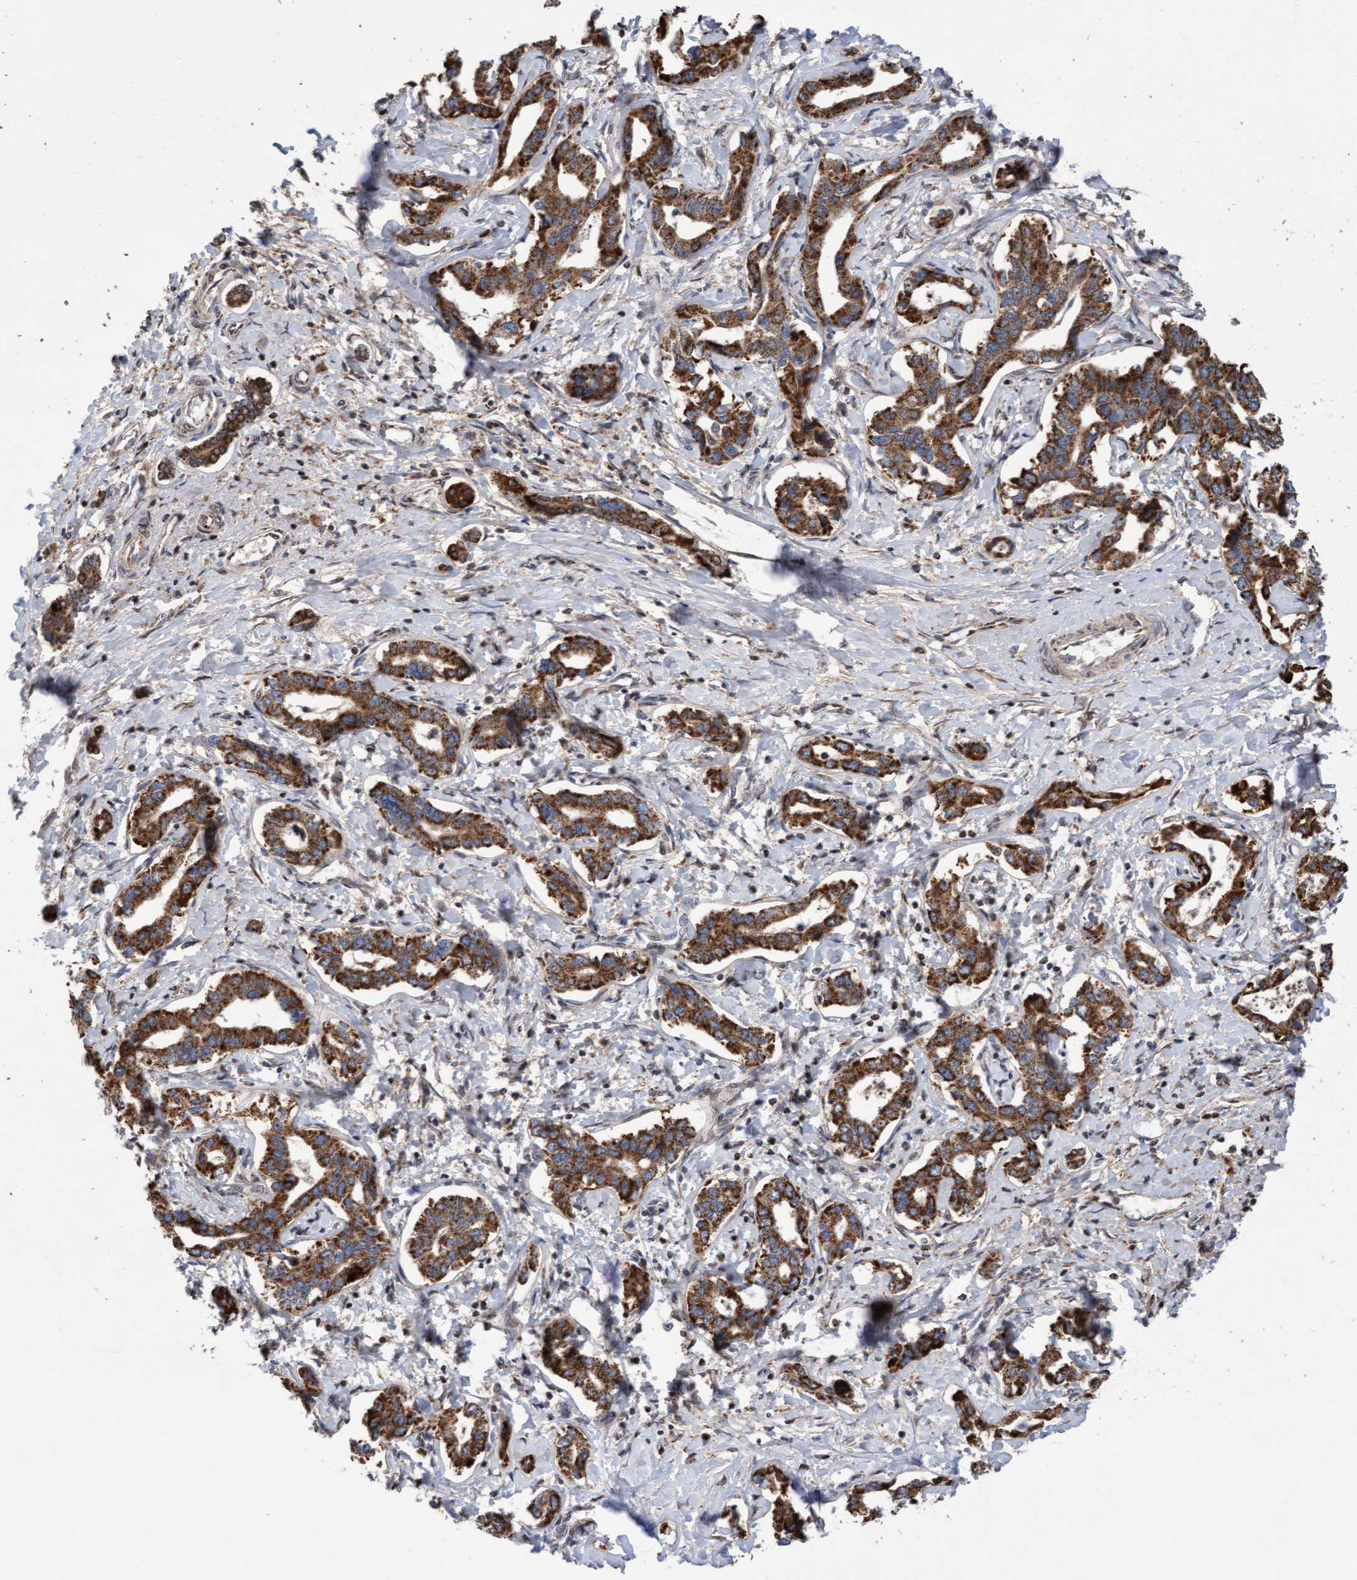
{"staining": {"intensity": "moderate", "quantity": ">75%", "location": "cytoplasmic/membranous"}, "tissue": "liver cancer", "cell_type": "Tumor cells", "image_type": "cancer", "snomed": [{"axis": "morphology", "description": "Cholangiocarcinoma"}, {"axis": "topography", "description": "Liver"}], "caption": "A high-resolution micrograph shows immunohistochemistry staining of liver cancer (cholangiocarcinoma), which reveals moderate cytoplasmic/membranous staining in approximately >75% of tumor cells.", "gene": "PECR", "patient": {"sex": "male", "age": 59}}